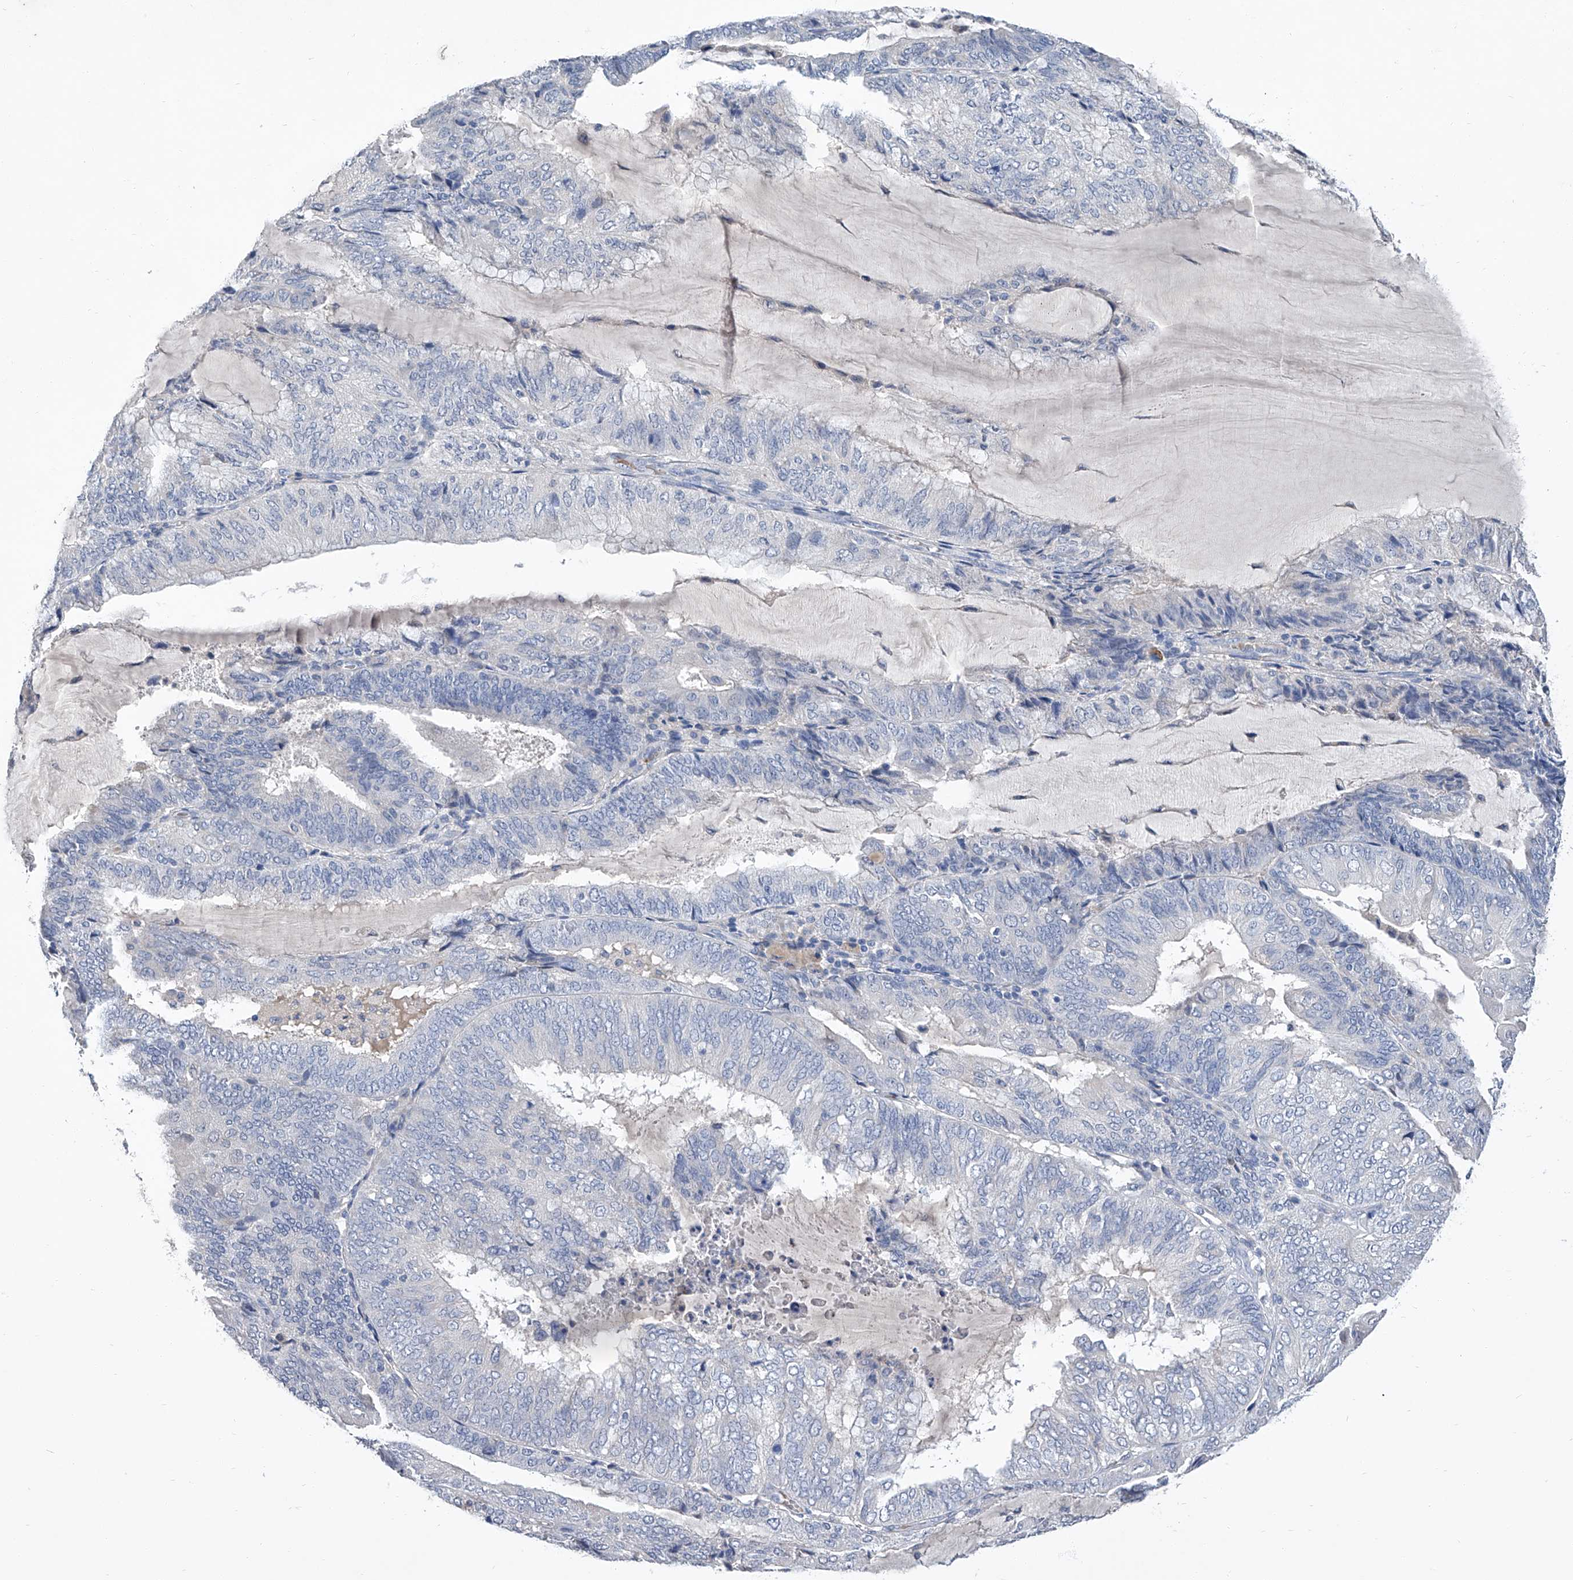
{"staining": {"intensity": "negative", "quantity": "none", "location": "none"}, "tissue": "endometrial cancer", "cell_type": "Tumor cells", "image_type": "cancer", "snomed": [{"axis": "morphology", "description": "Adenocarcinoma, NOS"}, {"axis": "topography", "description": "Endometrium"}], "caption": "This micrograph is of endometrial cancer (adenocarcinoma) stained with immunohistochemistry to label a protein in brown with the nuclei are counter-stained blue. There is no positivity in tumor cells. The staining was performed using DAB (3,3'-diaminobenzidine) to visualize the protein expression in brown, while the nuclei were stained in blue with hematoxylin (Magnification: 20x).", "gene": "GPT", "patient": {"sex": "female", "age": 81}}